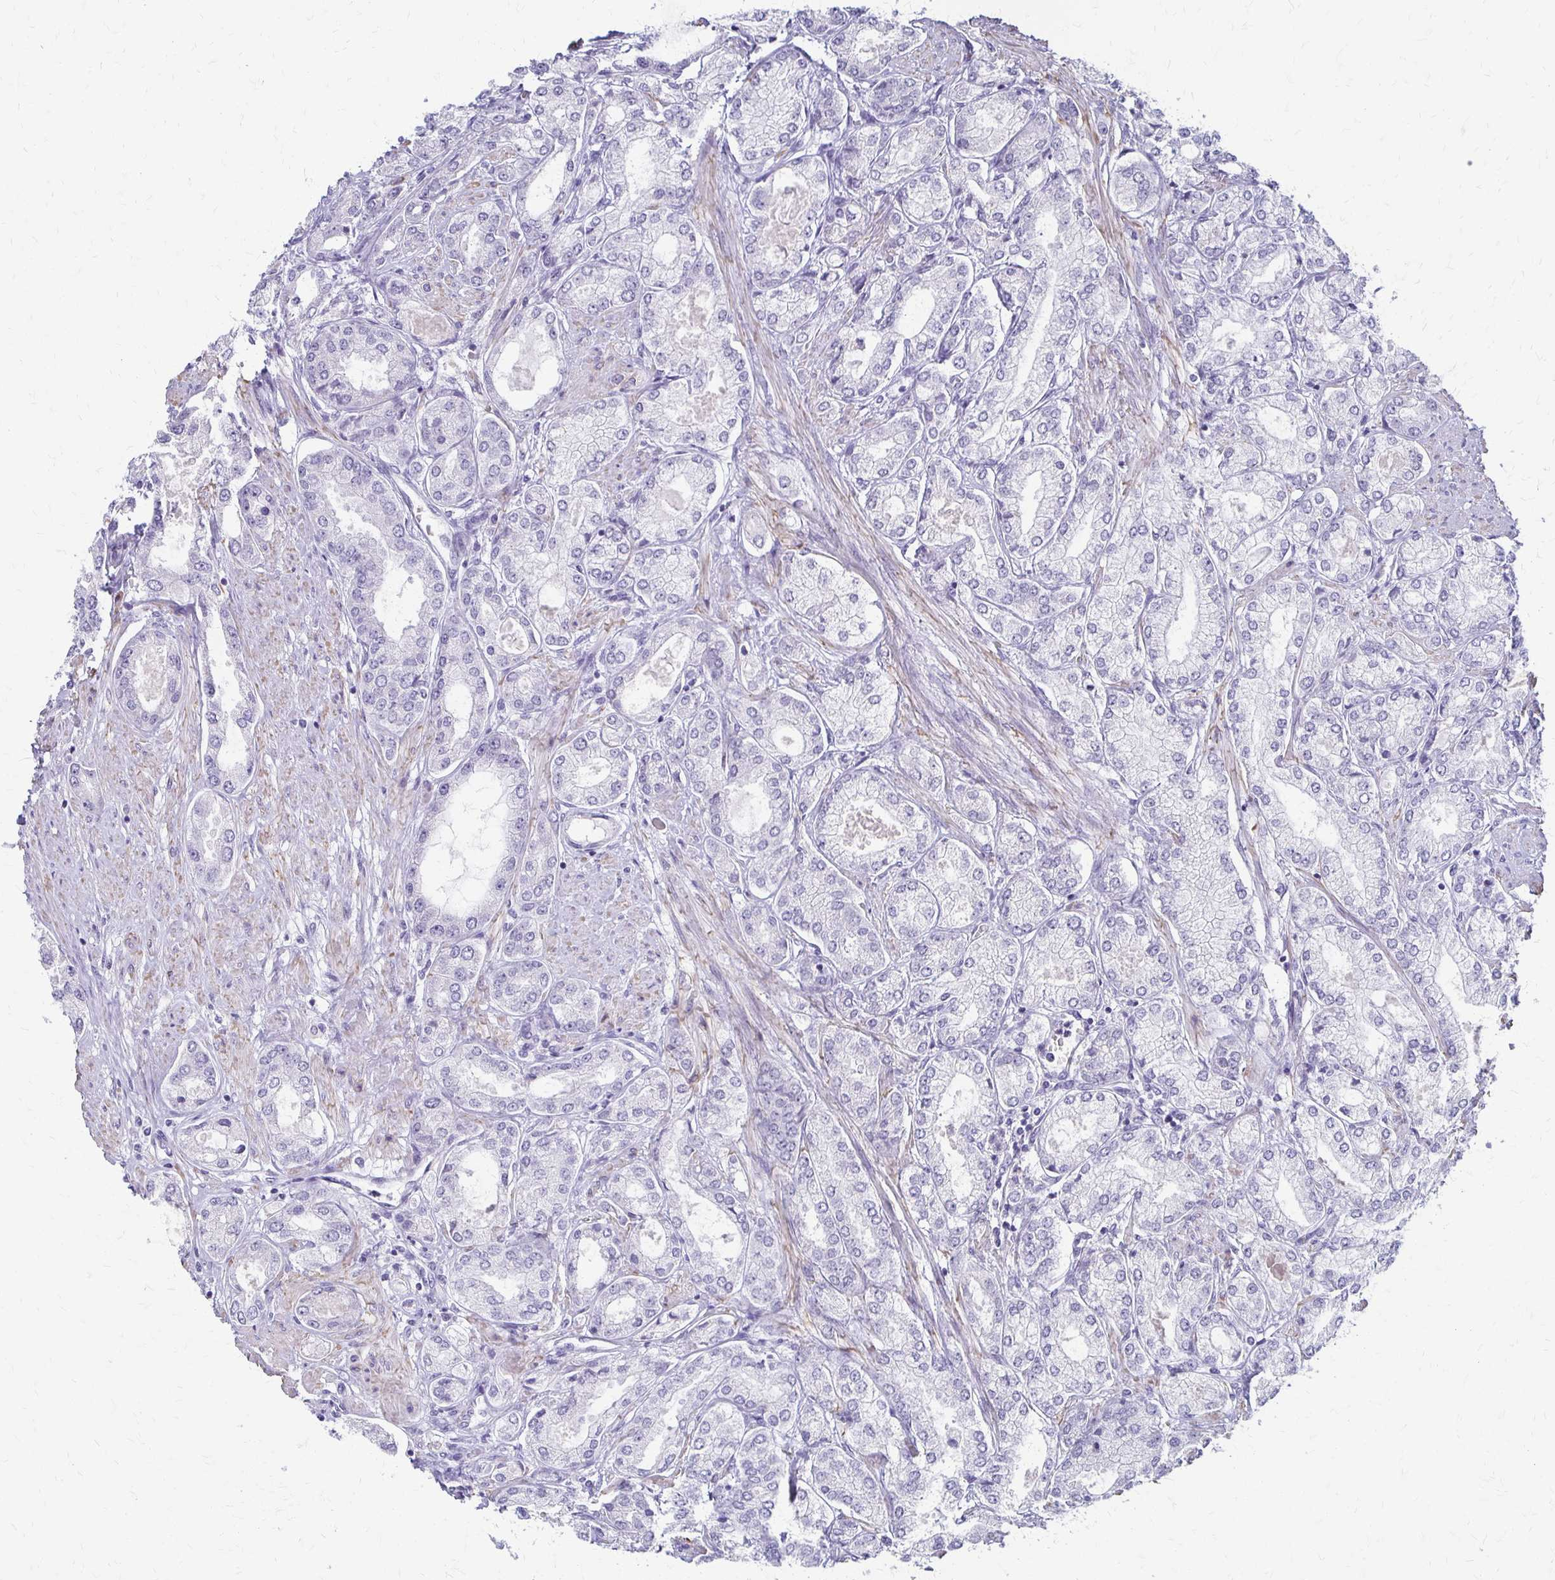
{"staining": {"intensity": "negative", "quantity": "none", "location": "none"}, "tissue": "prostate cancer", "cell_type": "Tumor cells", "image_type": "cancer", "snomed": [{"axis": "morphology", "description": "Adenocarcinoma, High grade"}, {"axis": "topography", "description": "Prostate"}], "caption": "High magnification brightfield microscopy of adenocarcinoma (high-grade) (prostate) stained with DAB (brown) and counterstained with hematoxylin (blue): tumor cells show no significant staining.", "gene": "IVL", "patient": {"sex": "male", "age": 68}}